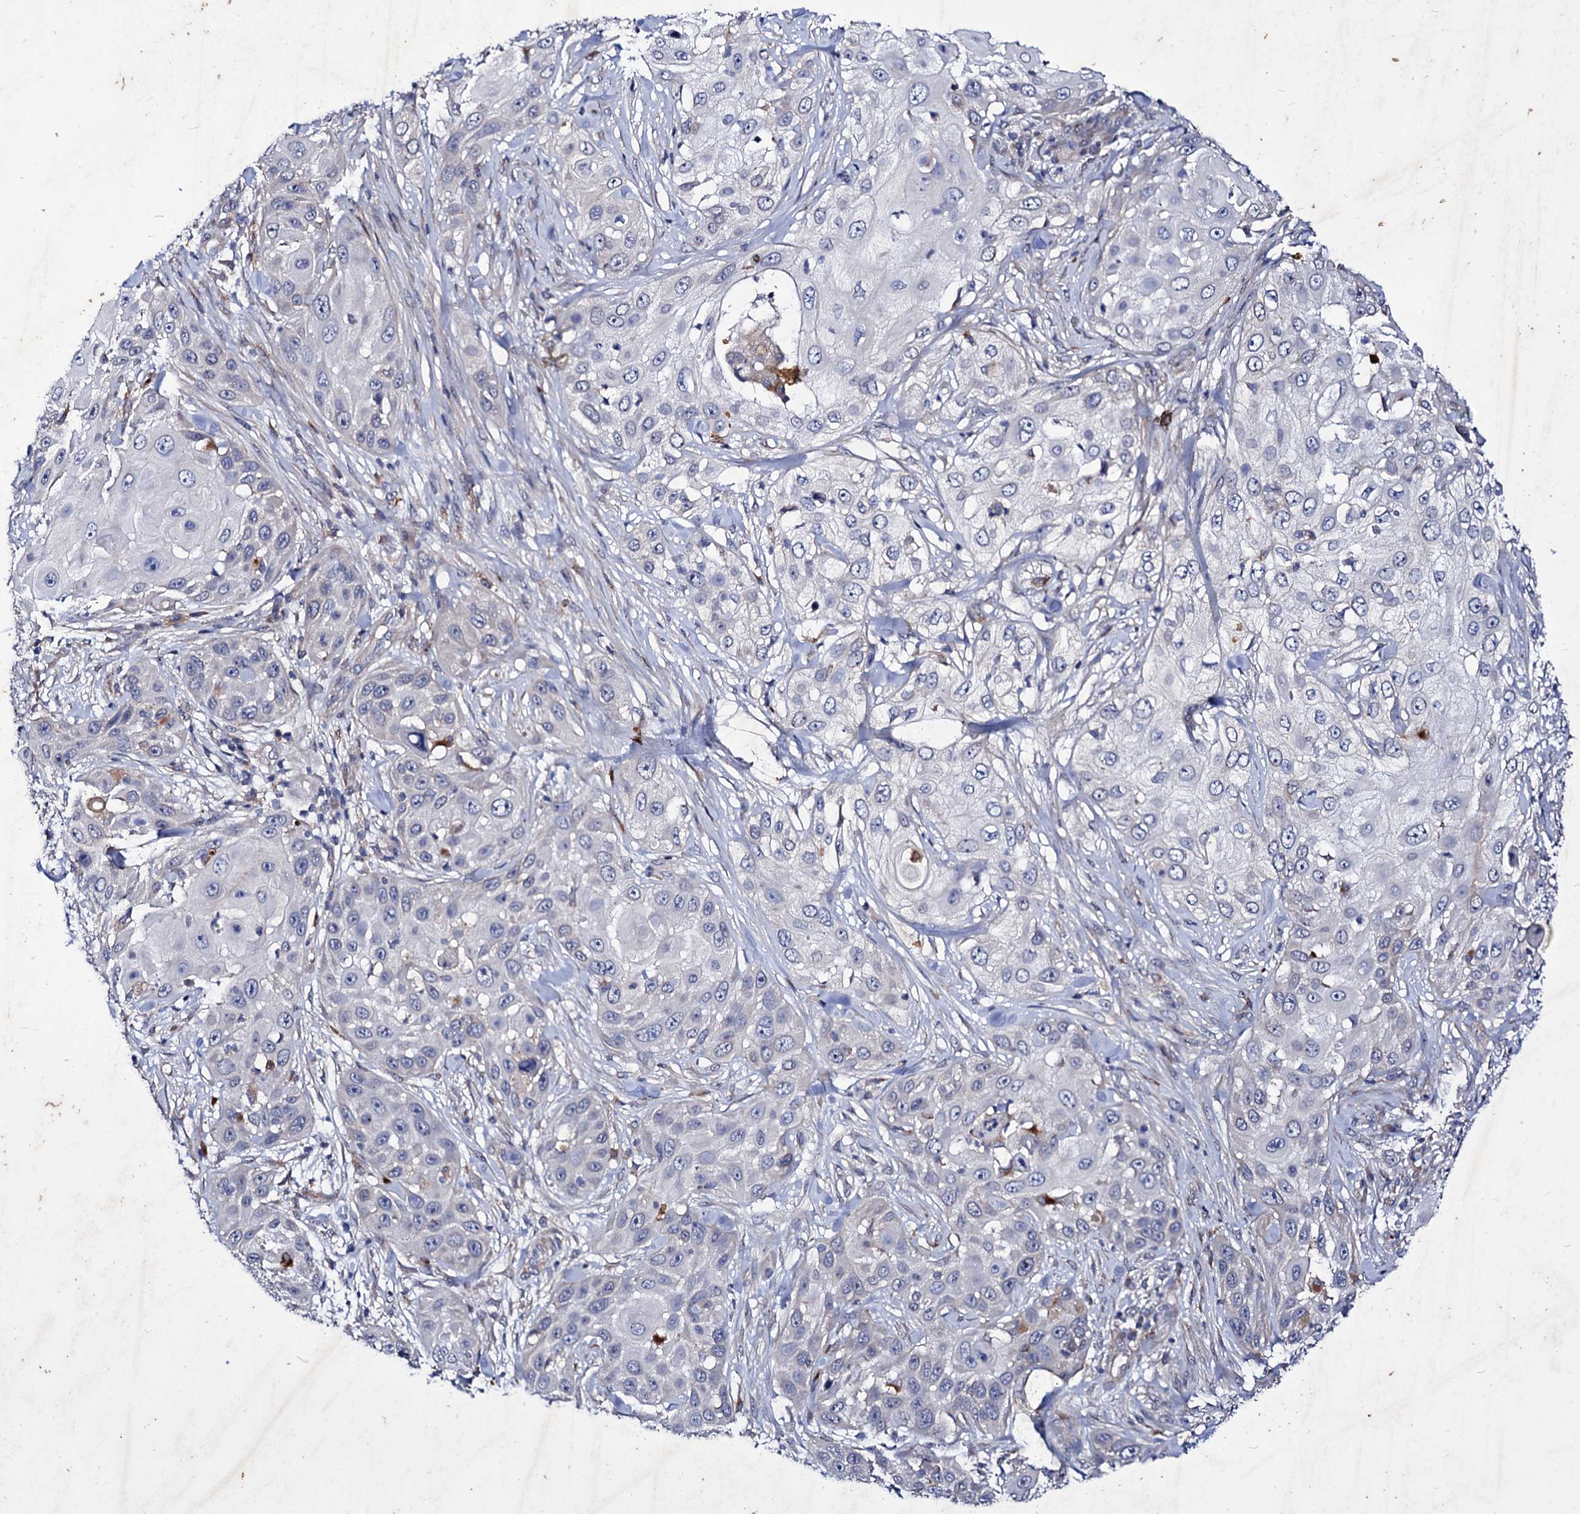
{"staining": {"intensity": "negative", "quantity": "none", "location": "none"}, "tissue": "skin cancer", "cell_type": "Tumor cells", "image_type": "cancer", "snomed": [{"axis": "morphology", "description": "Squamous cell carcinoma, NOS"}, {"axis": "topography", "description": "Skin"}], "caption": "There is no significant expression in tumor cells of skin squamous cell carcinoma.", "gene": "AXL", "patient": {"sex": "female", "age": 44}}